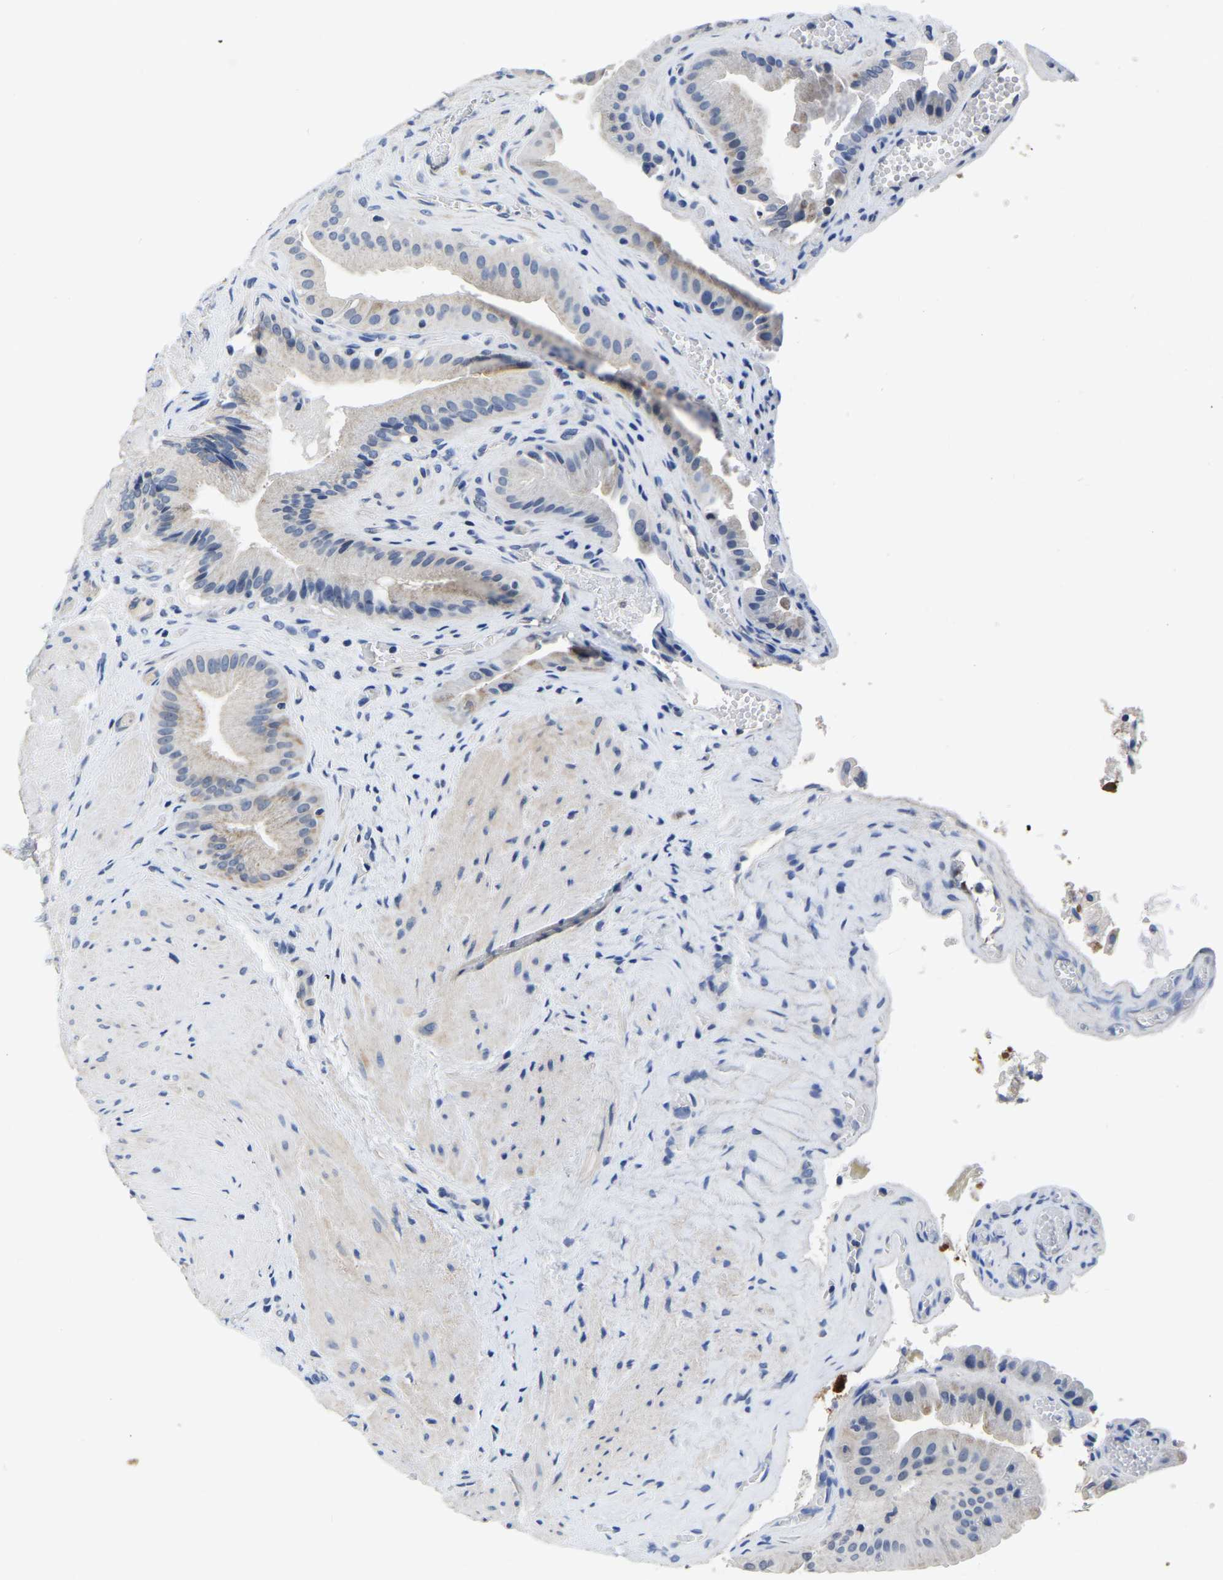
{"staining": {"intensity": "weak", "quantity": "<25%", "location": "cytoplasmic/membranous"}, "tissue": "gallbladder", "cell_type": "Glandular cells", "image_type": "normal", "snomed": [{"axis": "morphology", "description": "Normal tissue, NOS"}, {"axis": "topography", "description": "Gallbladder"}], "caption": "IHC of benign gallbladder shows no staining in glandular cells. Nuclei are stained in blue.", "gene": "FGD5", "patient": {"sex": "male", "age": 49}}